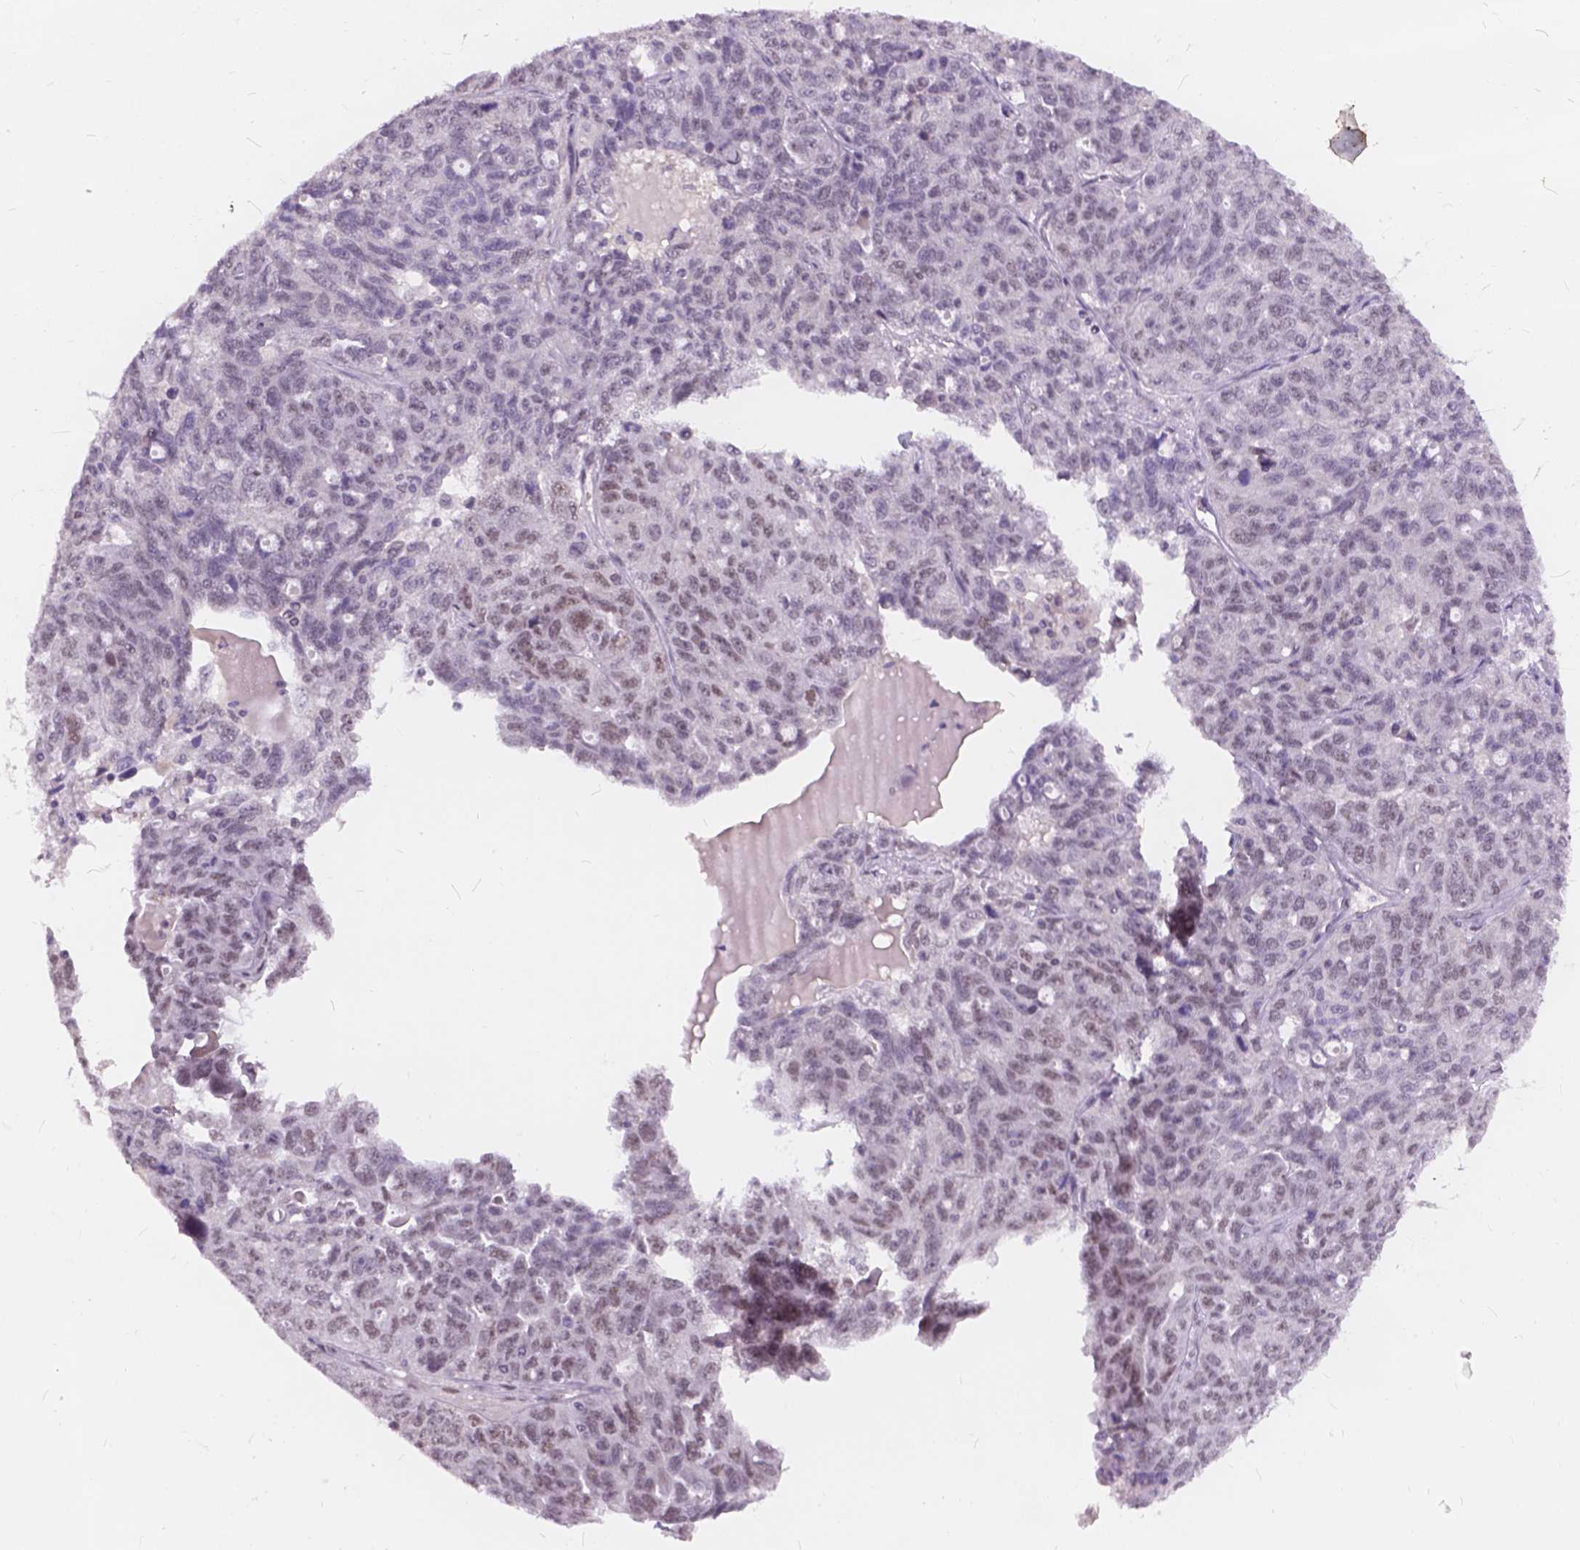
{"staining": {"intensity": "negative", "quantity": "none", "location": "none"}, "tissue": "ovarian cancer", "cell_type": "Tumor cells", "image_type": "cancer", "snomed": [{"axis": "morphology", "description": "Cystadenocarcinoma, serous, NOS"}, {"axis": "topography", "description": "Ovary"}], "caption": "This is a image of immunohistochemistry (IHC) staining of ovarian cancer (serous cystadenocarcinoma), which shows no positivity in tumor cells.", "gene": "FAM53A", "patient": {"sex": "female", "age": 71}}